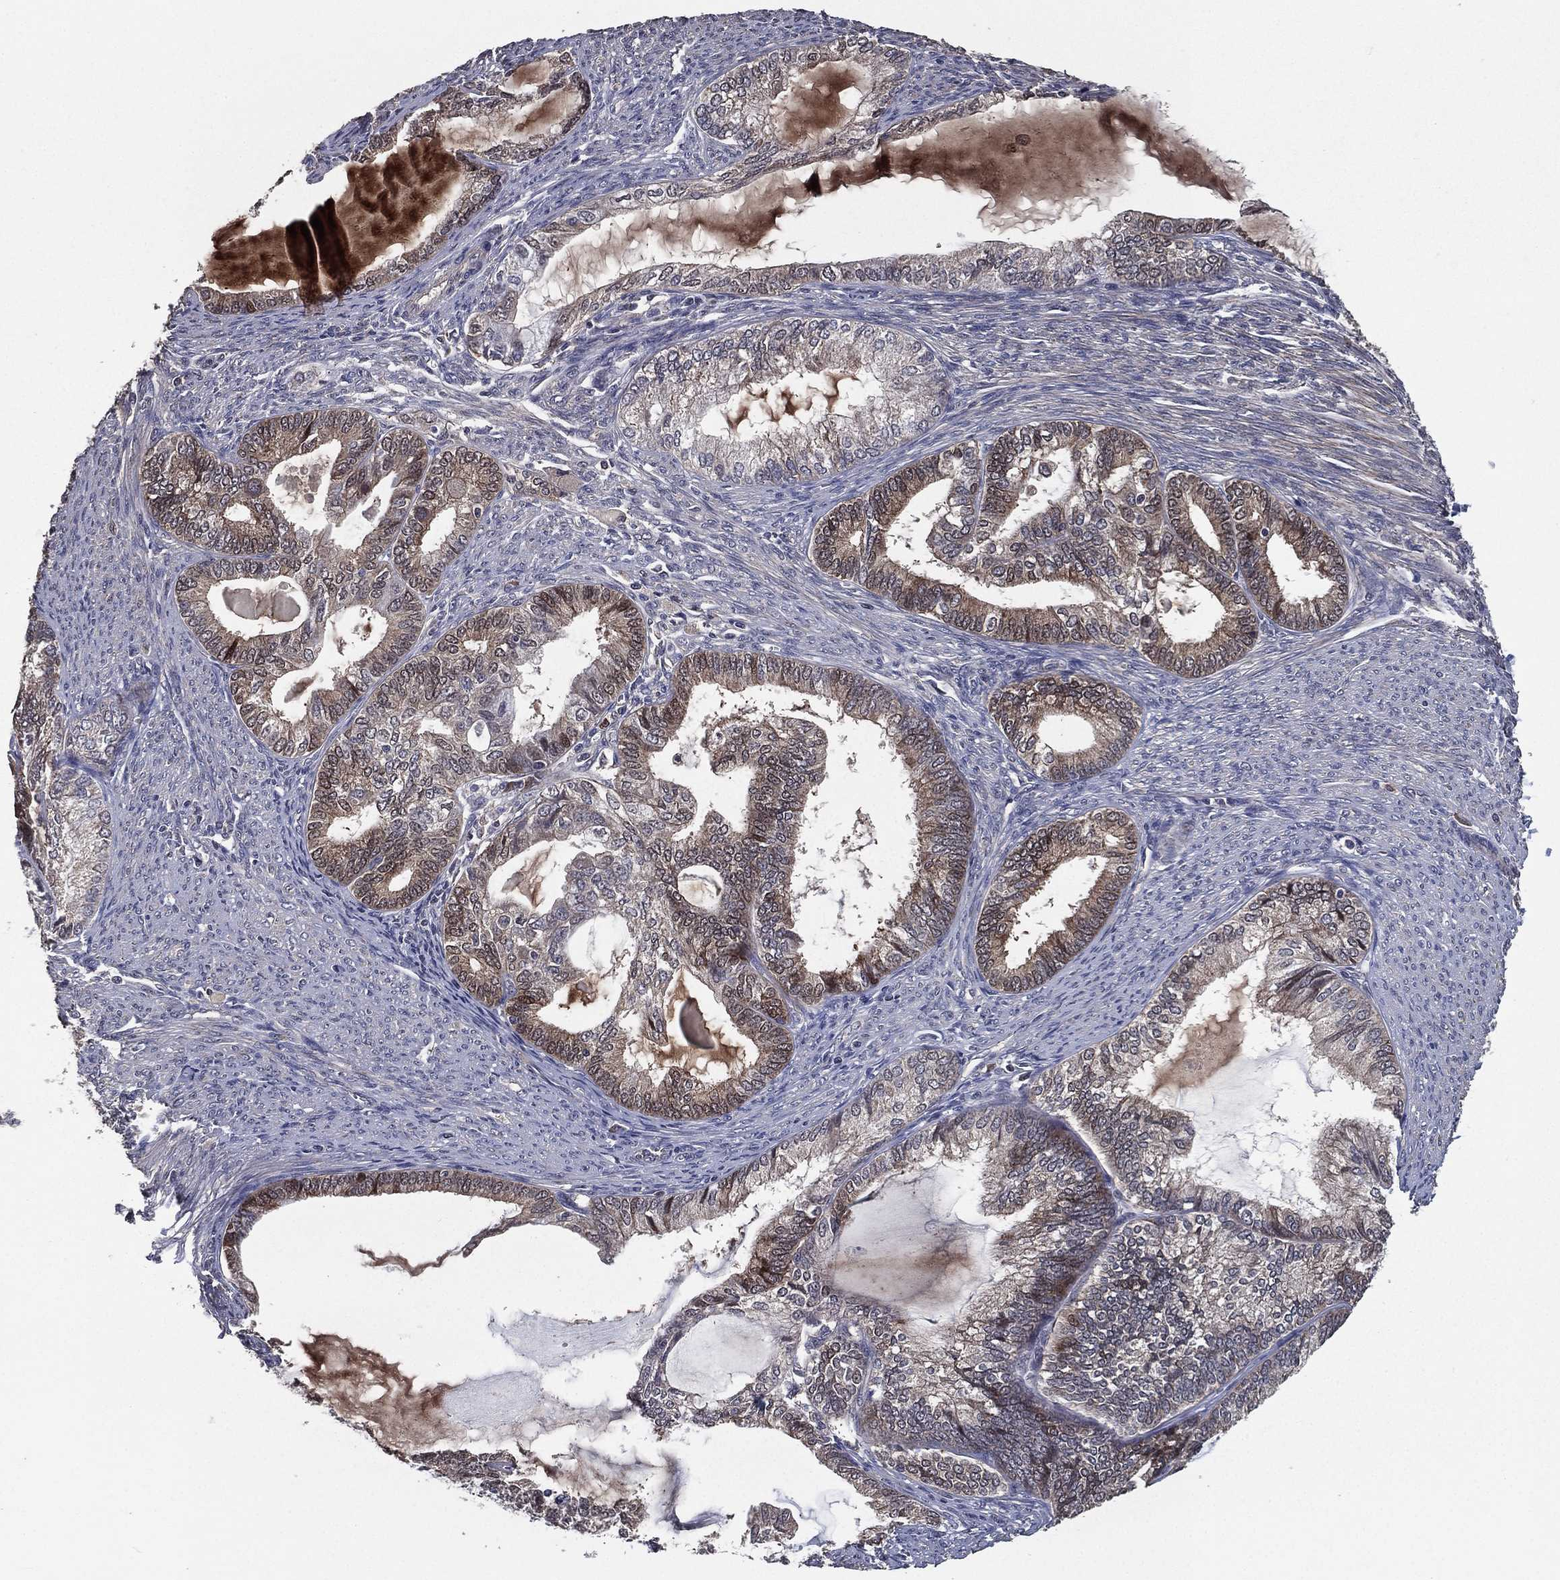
{"staining": {"intensity": "moderate", "quantity": "25%-75%", "location": "cytoplasmic/membranous"}, "tissue": "endometrial cancer", "cell_type": "Tumor cells", "image_type": "cancer", "snomed": [{"axis": "morphology", "description": "Adenocarcinoma, NOS"}, {"axis": "topography", "description": "Endometrium"}], "caption": "IHC micrograph of neoplastic tissue: endometrial cancer stained using immunohistochemistry demonstrates medium levels of moderate protein expression localized specifically in the cytoplasmic/membranous of tumor cells, appearing as a cytoplasmic/membranous brown color.", "gene": "PCNT", "patient": {"sex": "female", "age": 86}}